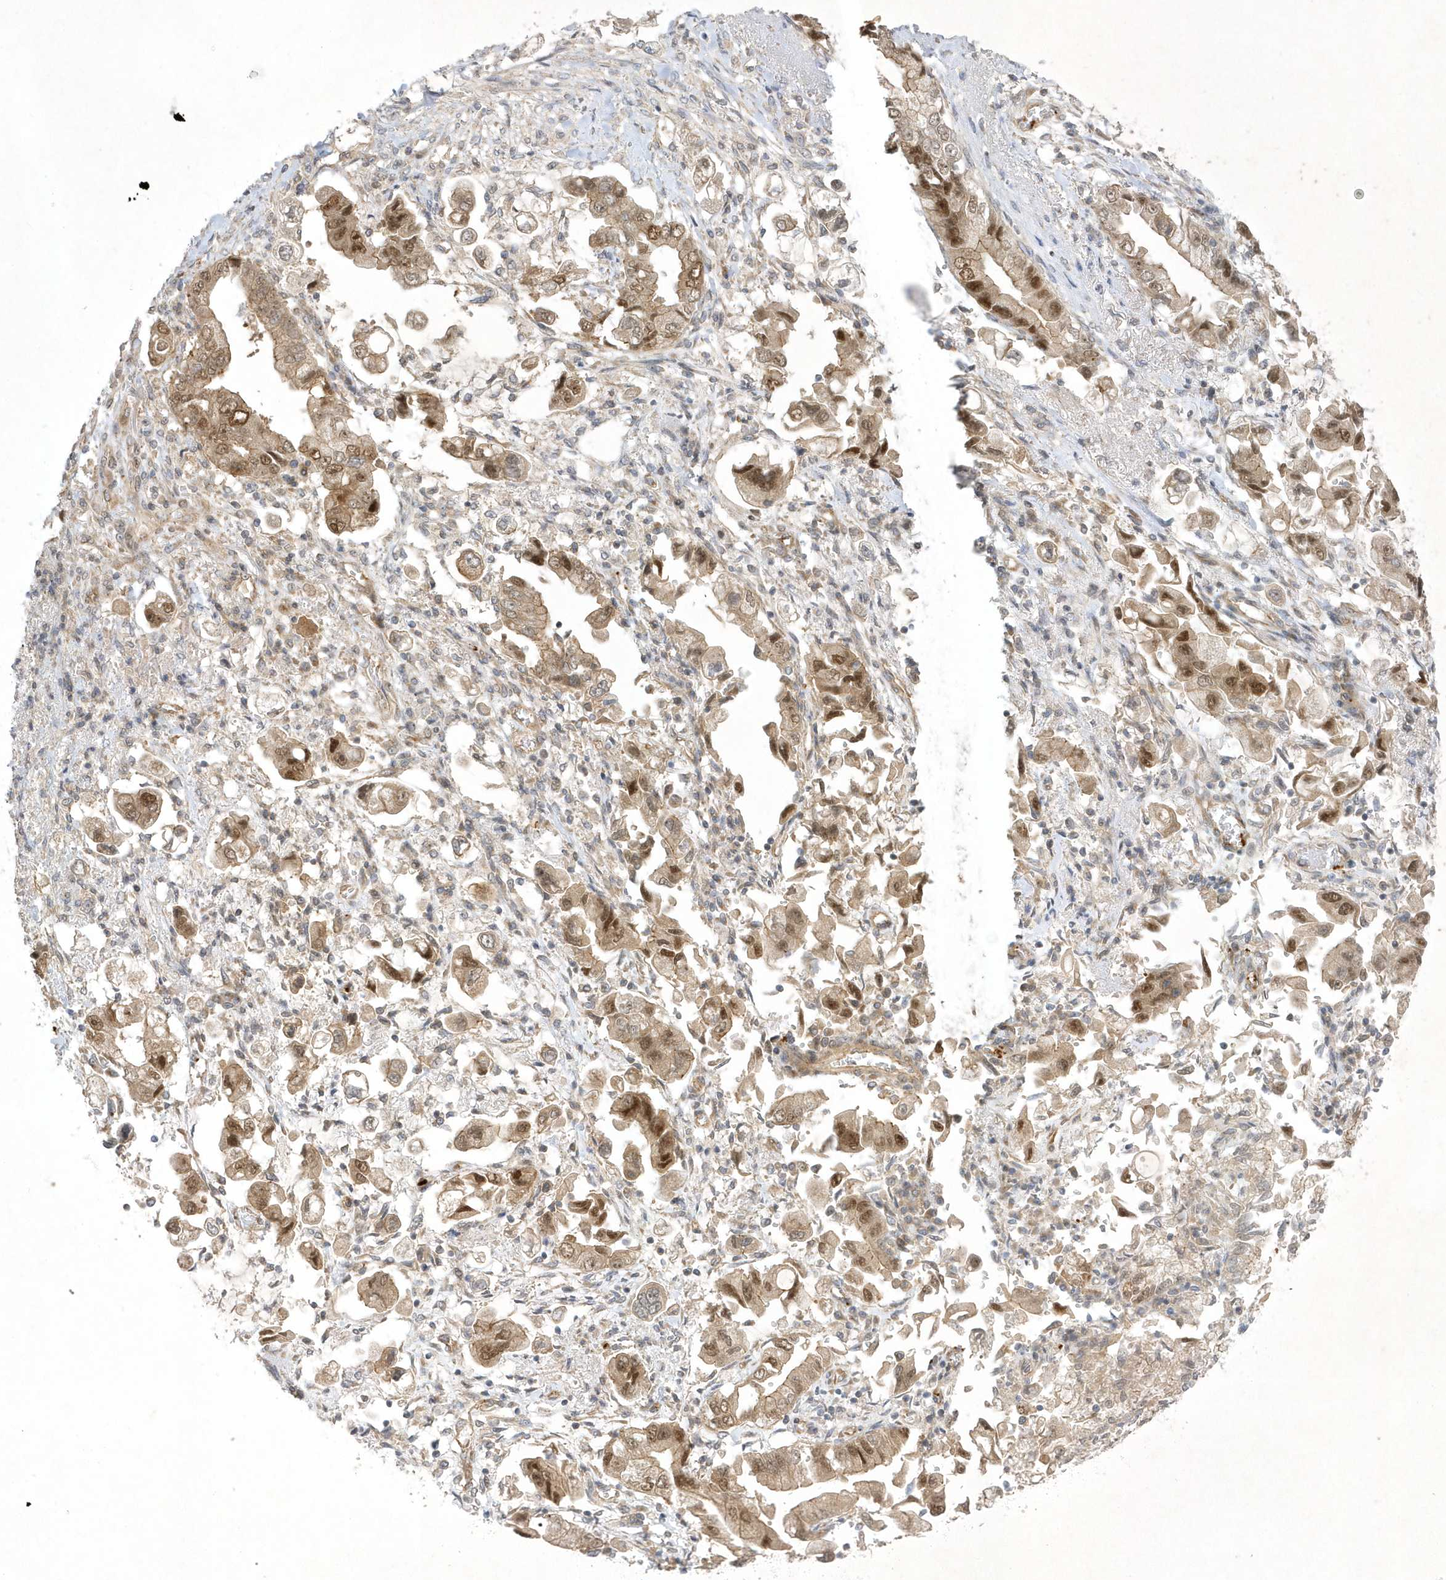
{"staining": {"intensity": "moderate", "quantity": ">75%", "location": "cytoplasmic/membranous,nuclear"}, "tissue": "stomach cancer", "cell_type": "Tumor cells", "image_type": "cancer", "snomed": [{"axis": "morphology", "description": "Adenocarcinoma, NOS"}, {"axis": "topography", "description": "Stomach"}], "caption": "Brown immunohistochemical staining in human stomach cancer reveals moderate cytoplasmic/membranous and nuclear expression in about >75% of tumor cells.", "gene": "NAF1", "patient": {"sex": "male", "age": 62}}